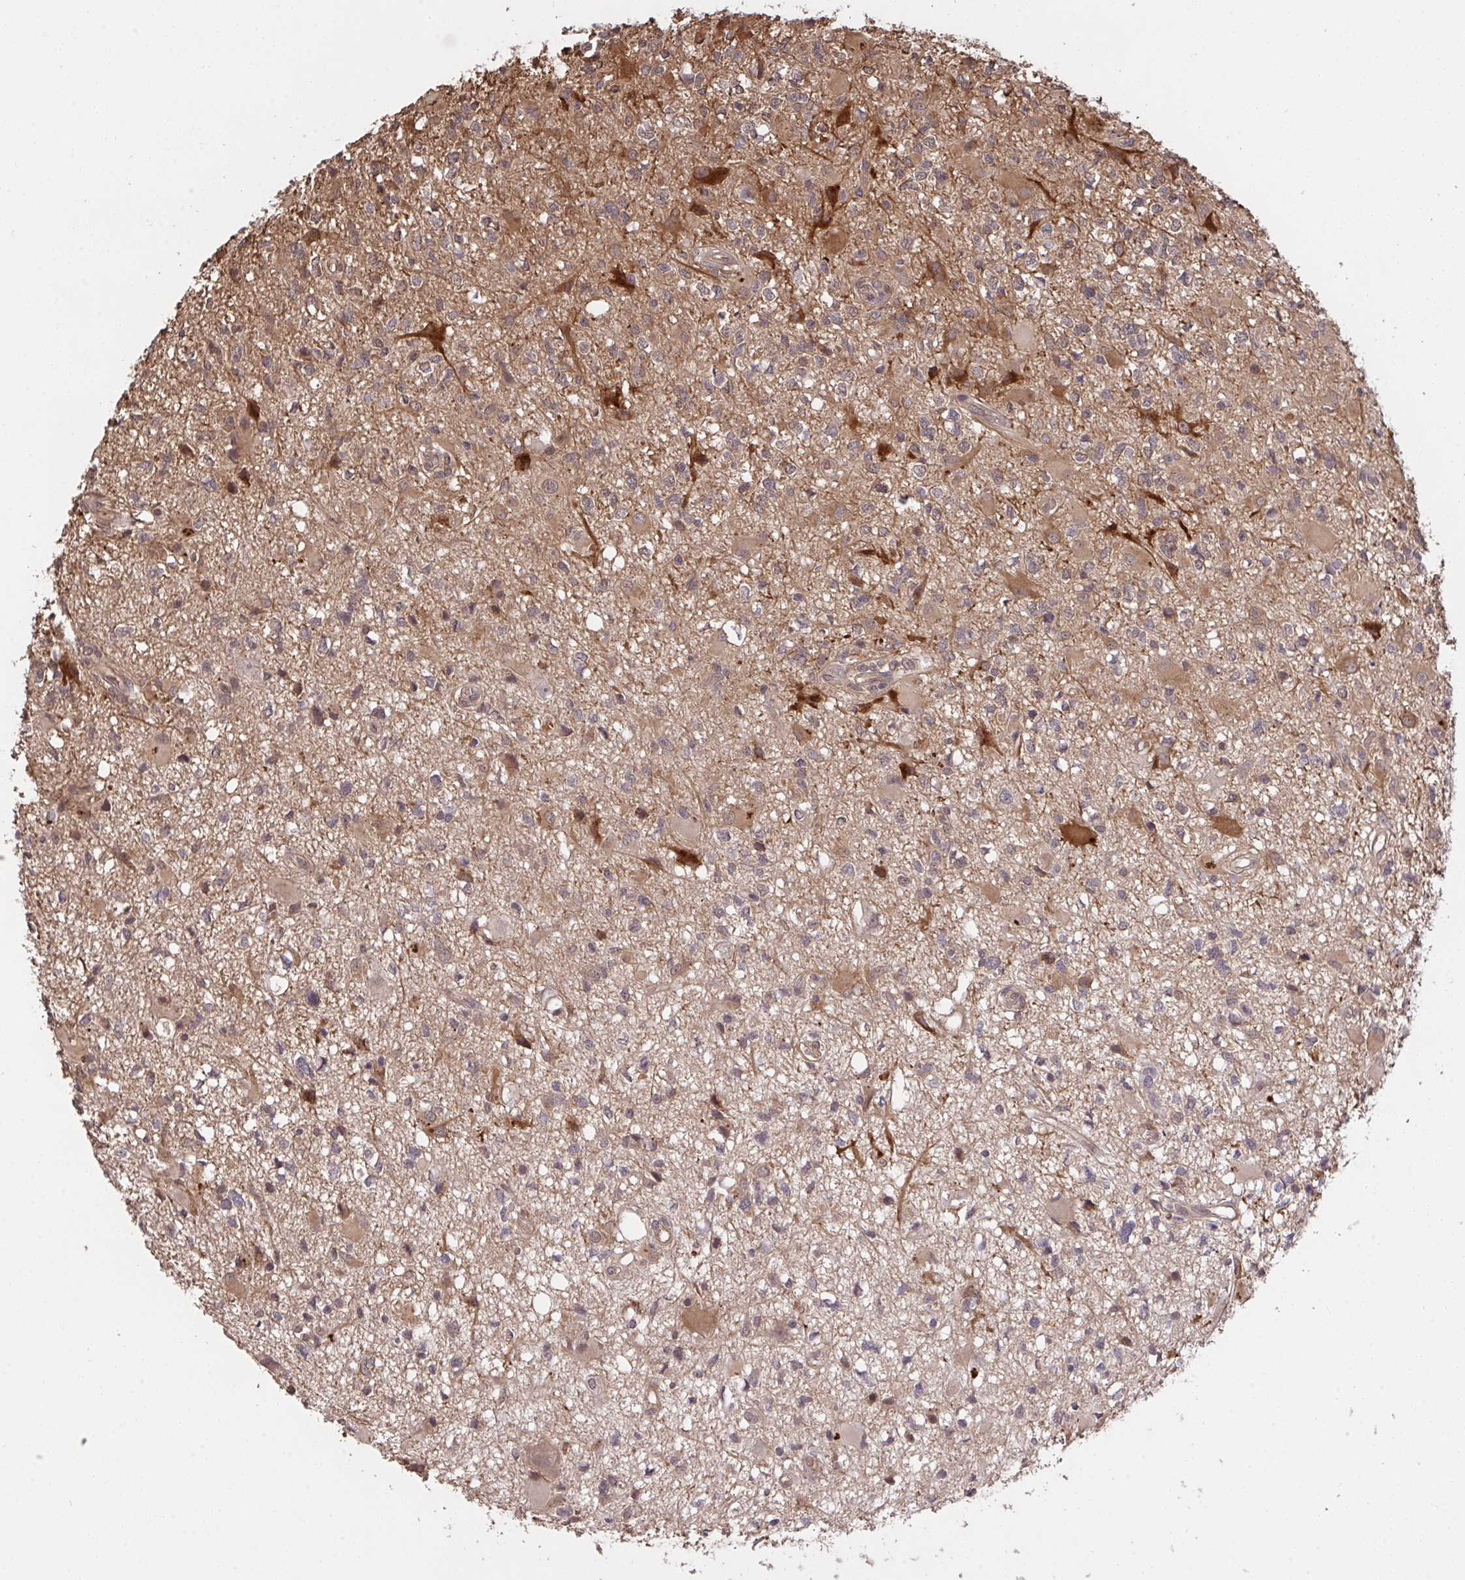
{"staining": {"intensity": "moderate", "quantity": ">75%", "location": "cytoplasmic/membranous"}, "tissue": "glioma", "cell_type": "Tumor cells", "image_type": "cancer", "snomed": [{"axis": "morphology", "description": "Glioma, malignant, High grade"}, {"axis": "topography", "description": "Brain"}], "caption": "Malignant glioma (high-grade) was stained to show a protein in brown. There is medium levels of moderate cytoplasmic/membranous positivity in about >75% of tumor cells.", "gene": "C12orf57", "patient": {"sex": "male", "age": 54}}